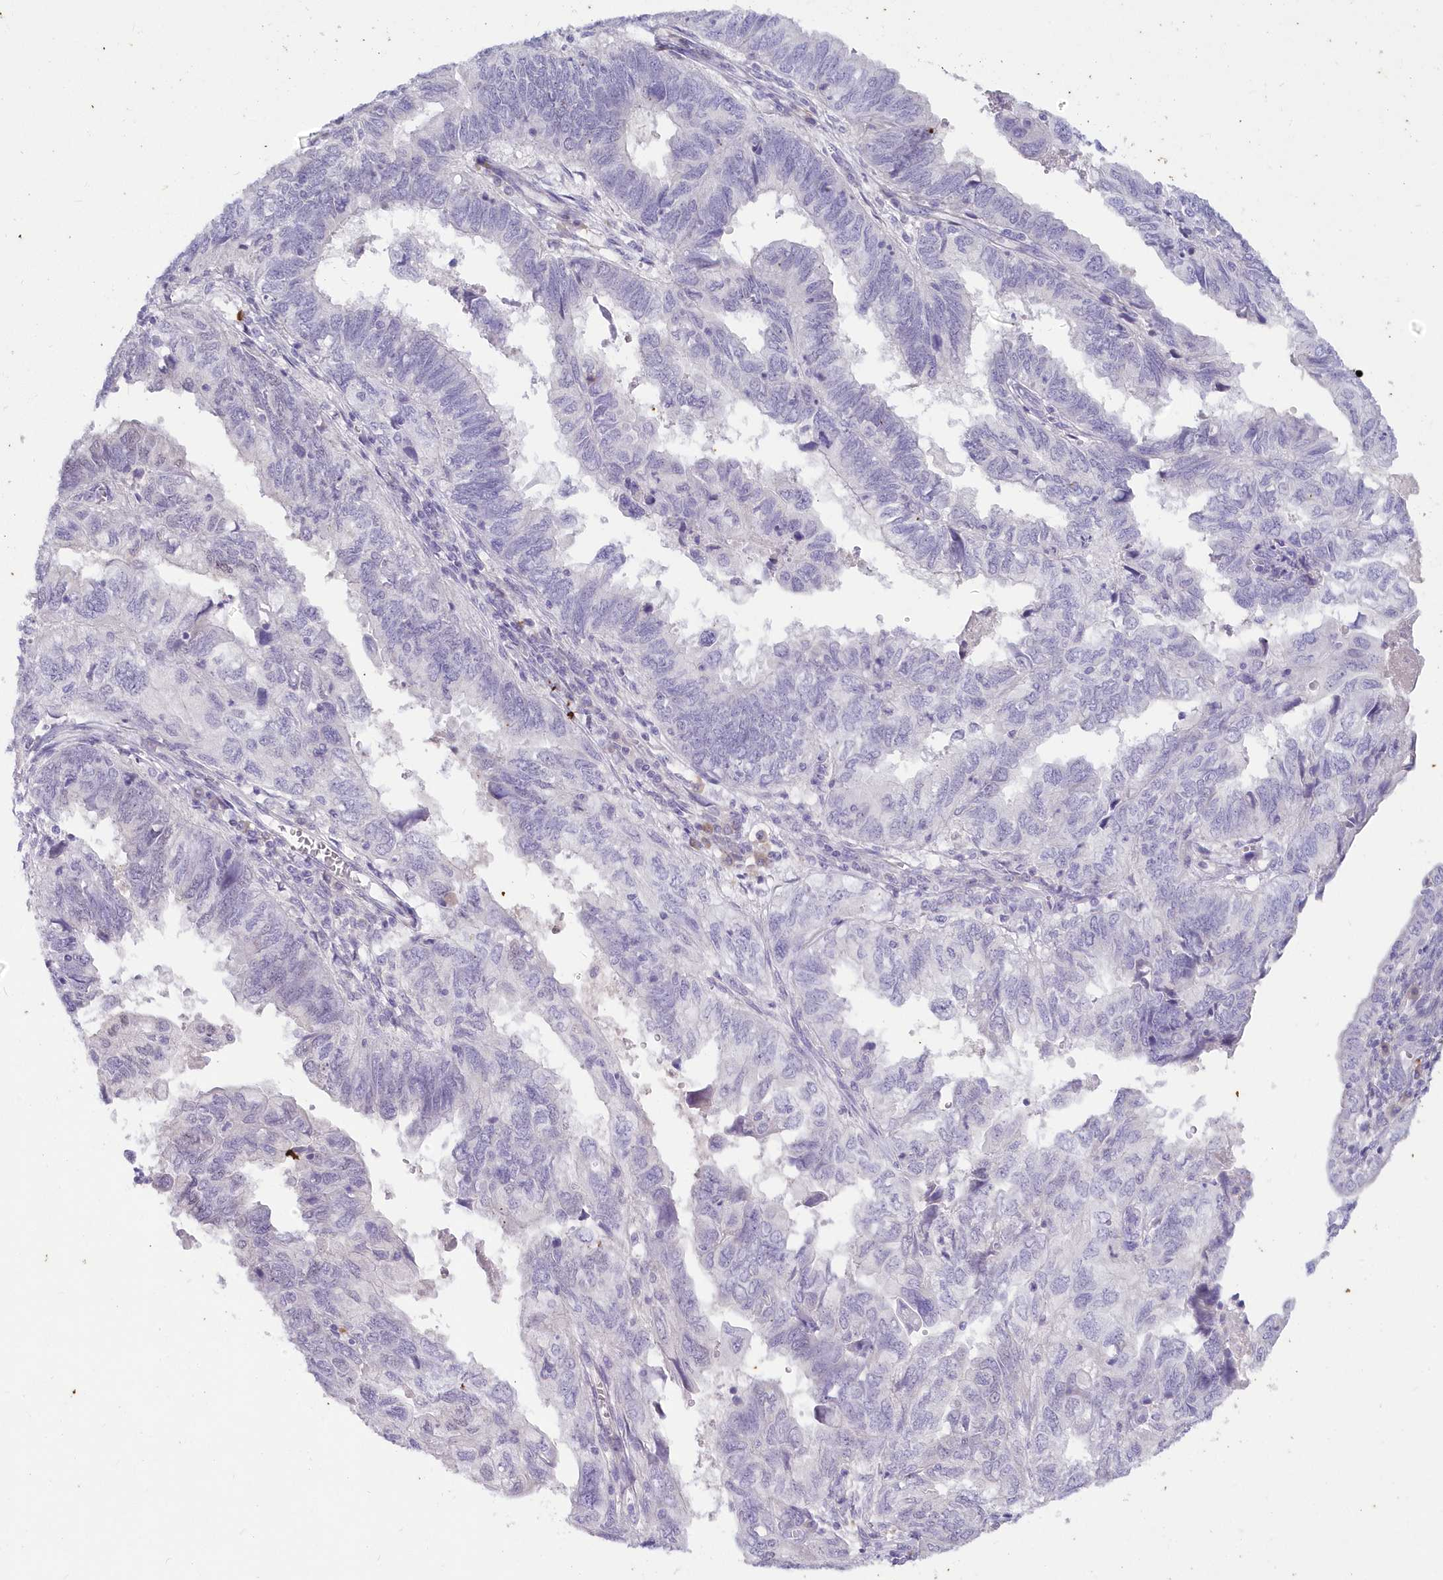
{"staining": {"intensity": "negative", "quantity": "none", "location": "none"}, "tissue": "endometrial cancer", "cell_type": "Tumor cells", "image_type": "cancer", "snomed": [{"axis": "morphology", "description": "Adenocarcinoma, NOS"}, {"axis": "topography", "description": "Uterus"}], "caption": "A high-resolution histopathology image shows immunohistochemistry staining of adenocarcinoma (endometrial), which displays no significant expression in tumor cells.", "gene": "SNED1", "patient": {"sex": "female", "age": 77}}